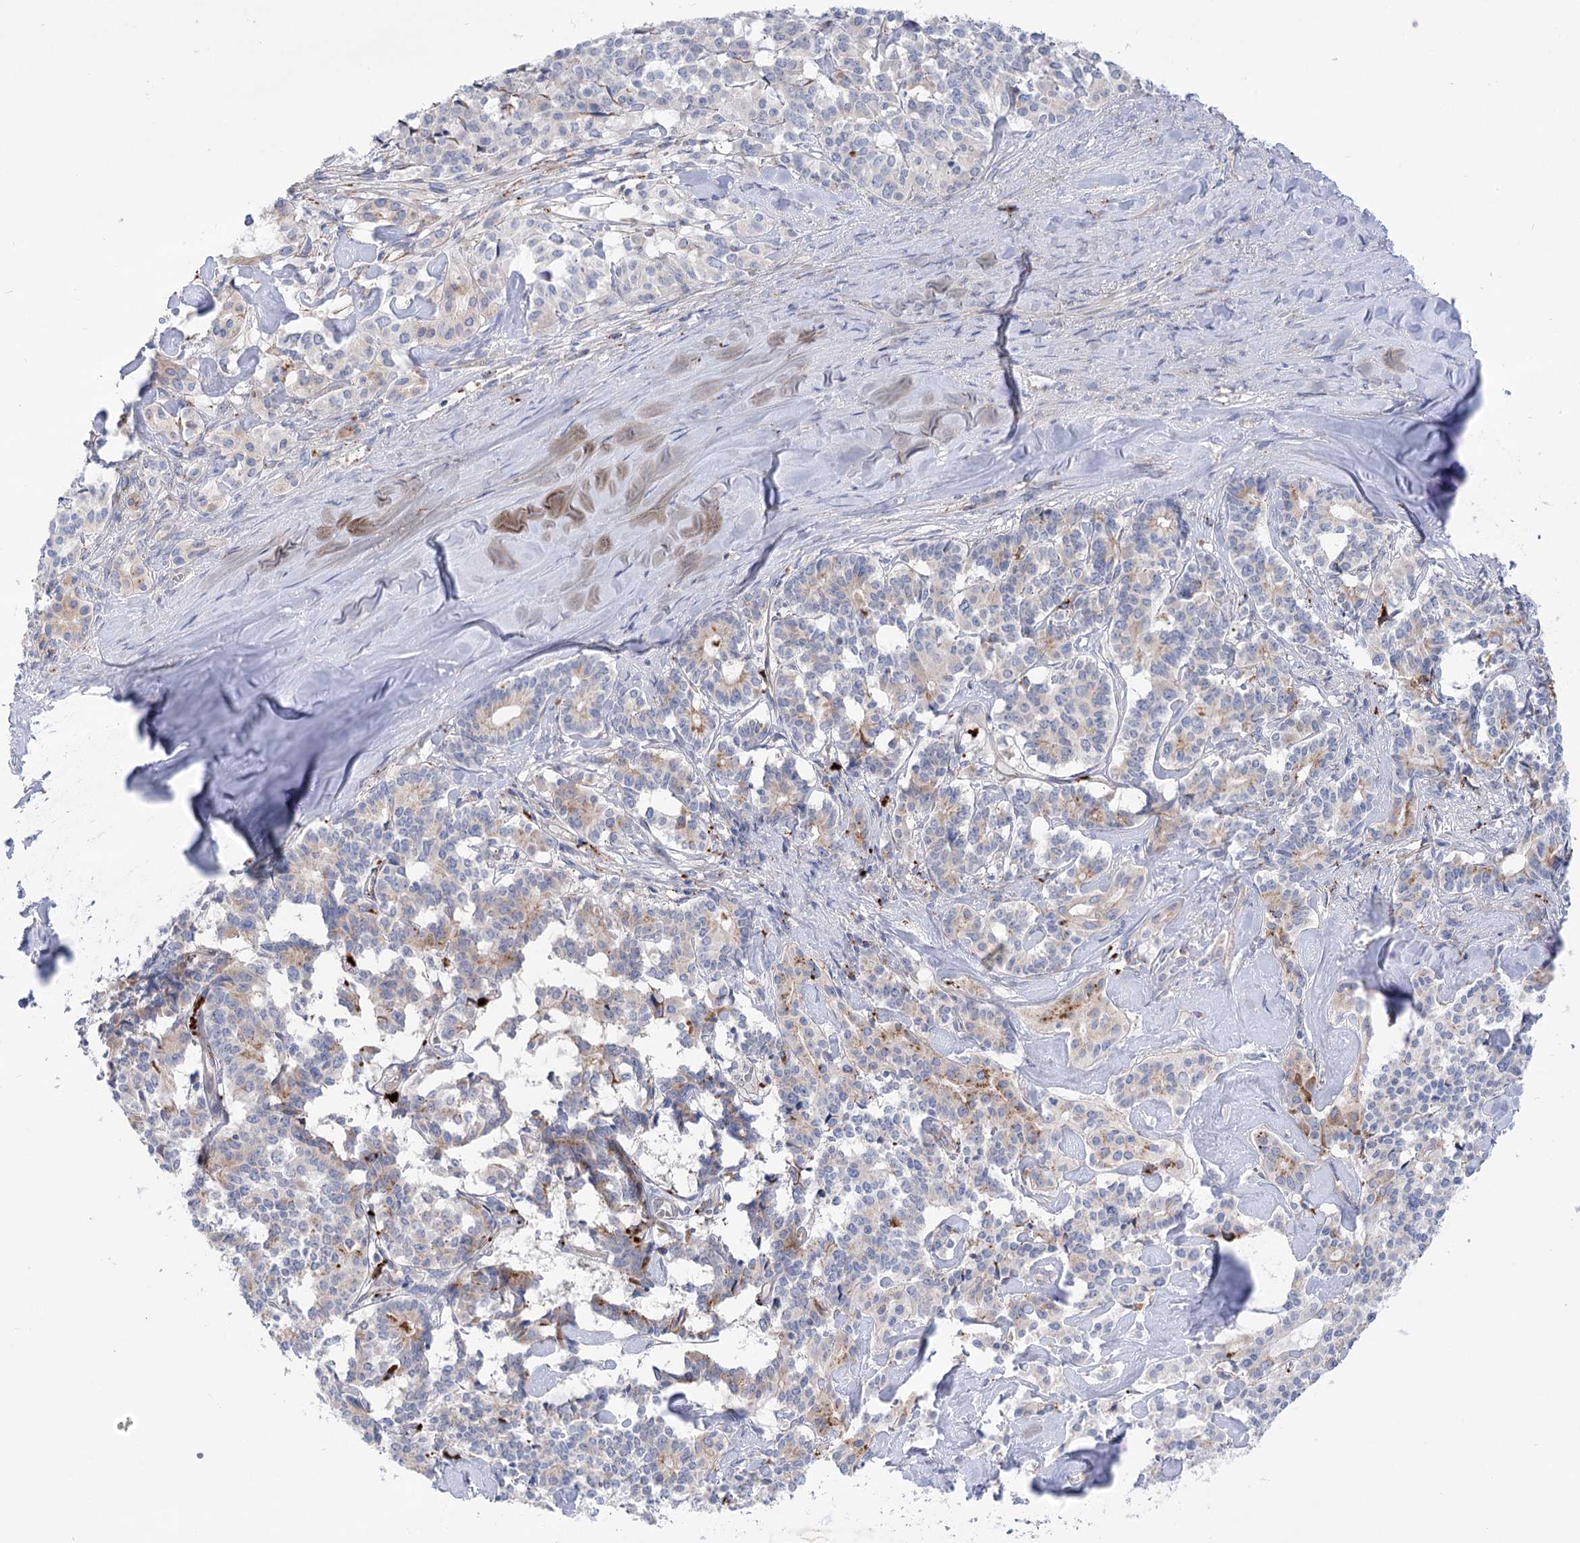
{"staining": {"intensity": "moderate", "quantity": "<25%", "location": "cytoplasmic/membranous"}, "tissue": "pancreatic cancer", "cell_type": "Tumor cells", "image_type": "cancer", "snomed": [{"axis": "morphology", "description": "Adenocarcinoma, NOS"}, {"axis": "topography", "description": "Pancreas"}], "caption": "Protein analysis of pancreatic cancer (adenocarcinoma) tissue displays moderate cytoplasmic/membranous positivity in about <25% of tumor cells.", "gene": "SIAE", "patient": {"sex": "female", "age": 74}}